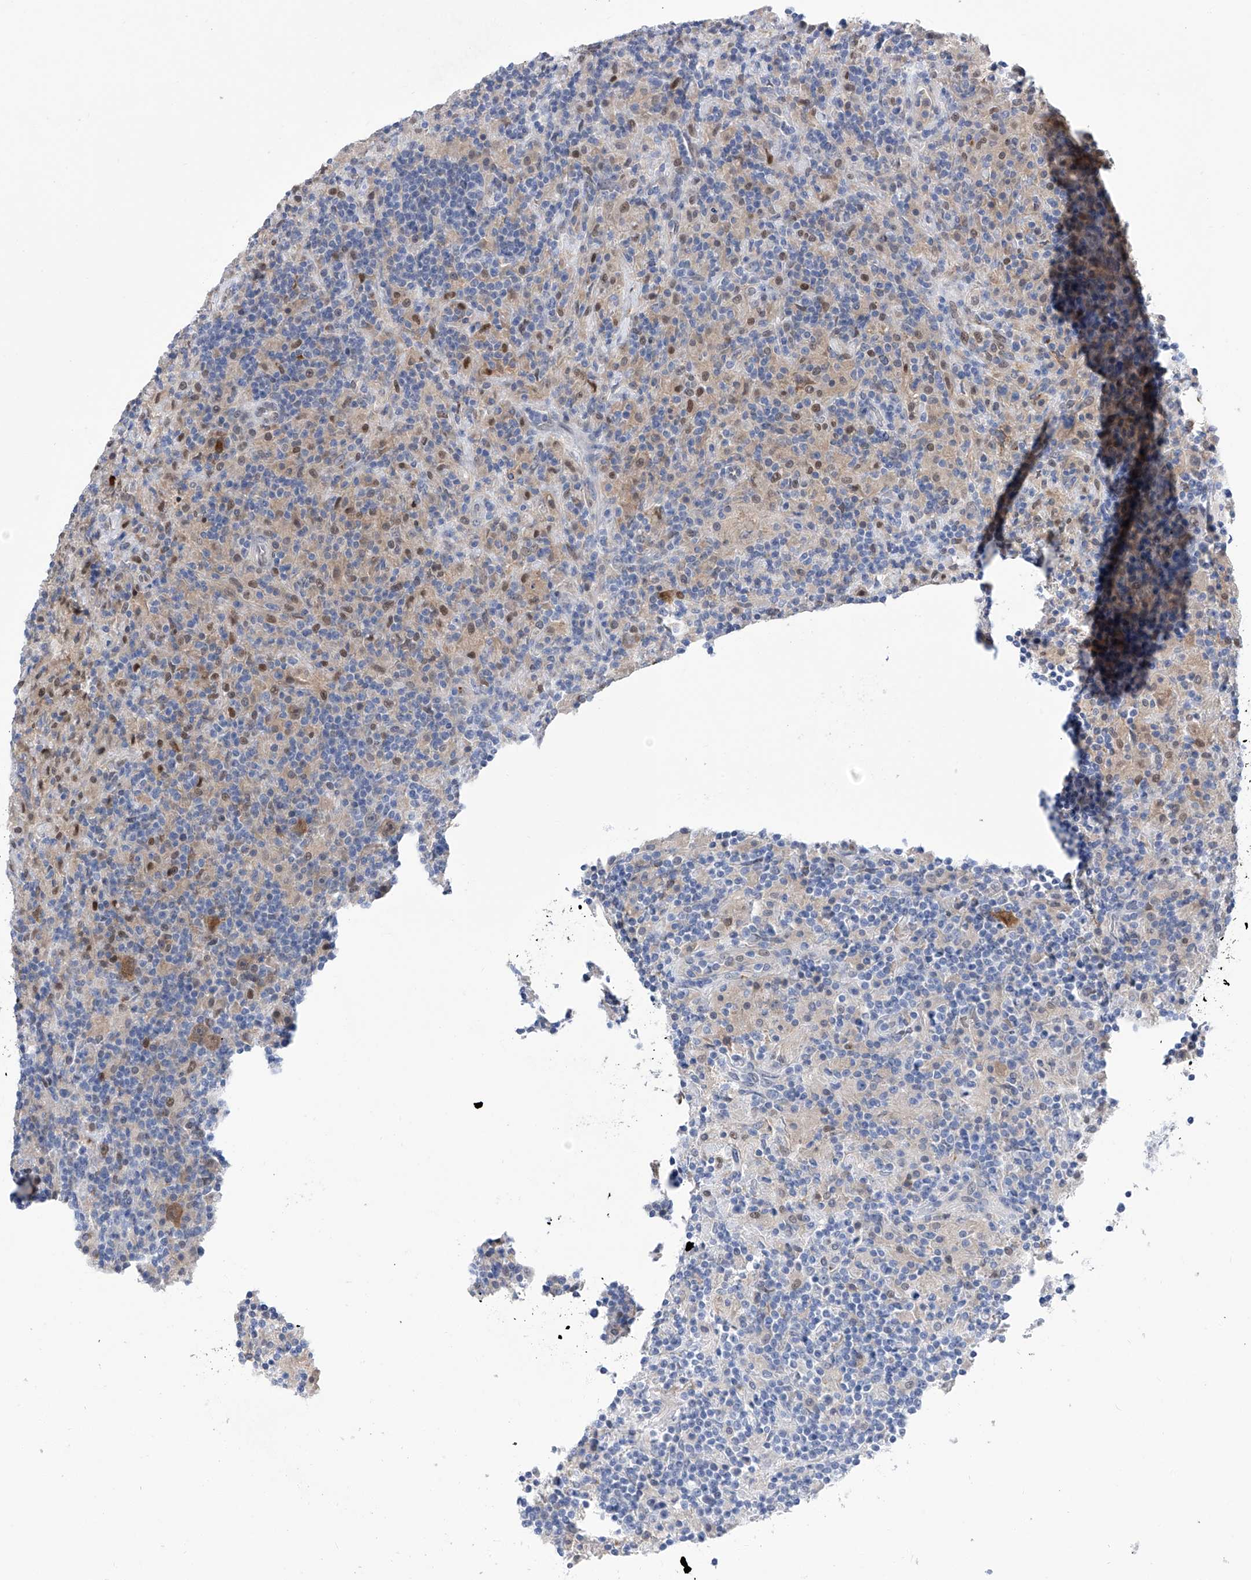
{"staining": {"intensity": "moderate", "quantity": ">75%", "location": "cytoplasmic/membranous"}, "tissue": "lymphoma", "cell_type": "Tumor cells", "image_type": "cancer", "snomed": [{"axis": "morphology", "description": "Hodgkin's disease, NOS"}, {"axis": "topography", "description": "Lymph node"}], "caption": "Immunohistochemical staining of human Hodgkin's disease shows moderate cytoplasmic/membranous protein positivity in about >75% of tumor cells.", "gene": "PHF20", "patient": {"sex": "male", "age": 70}}